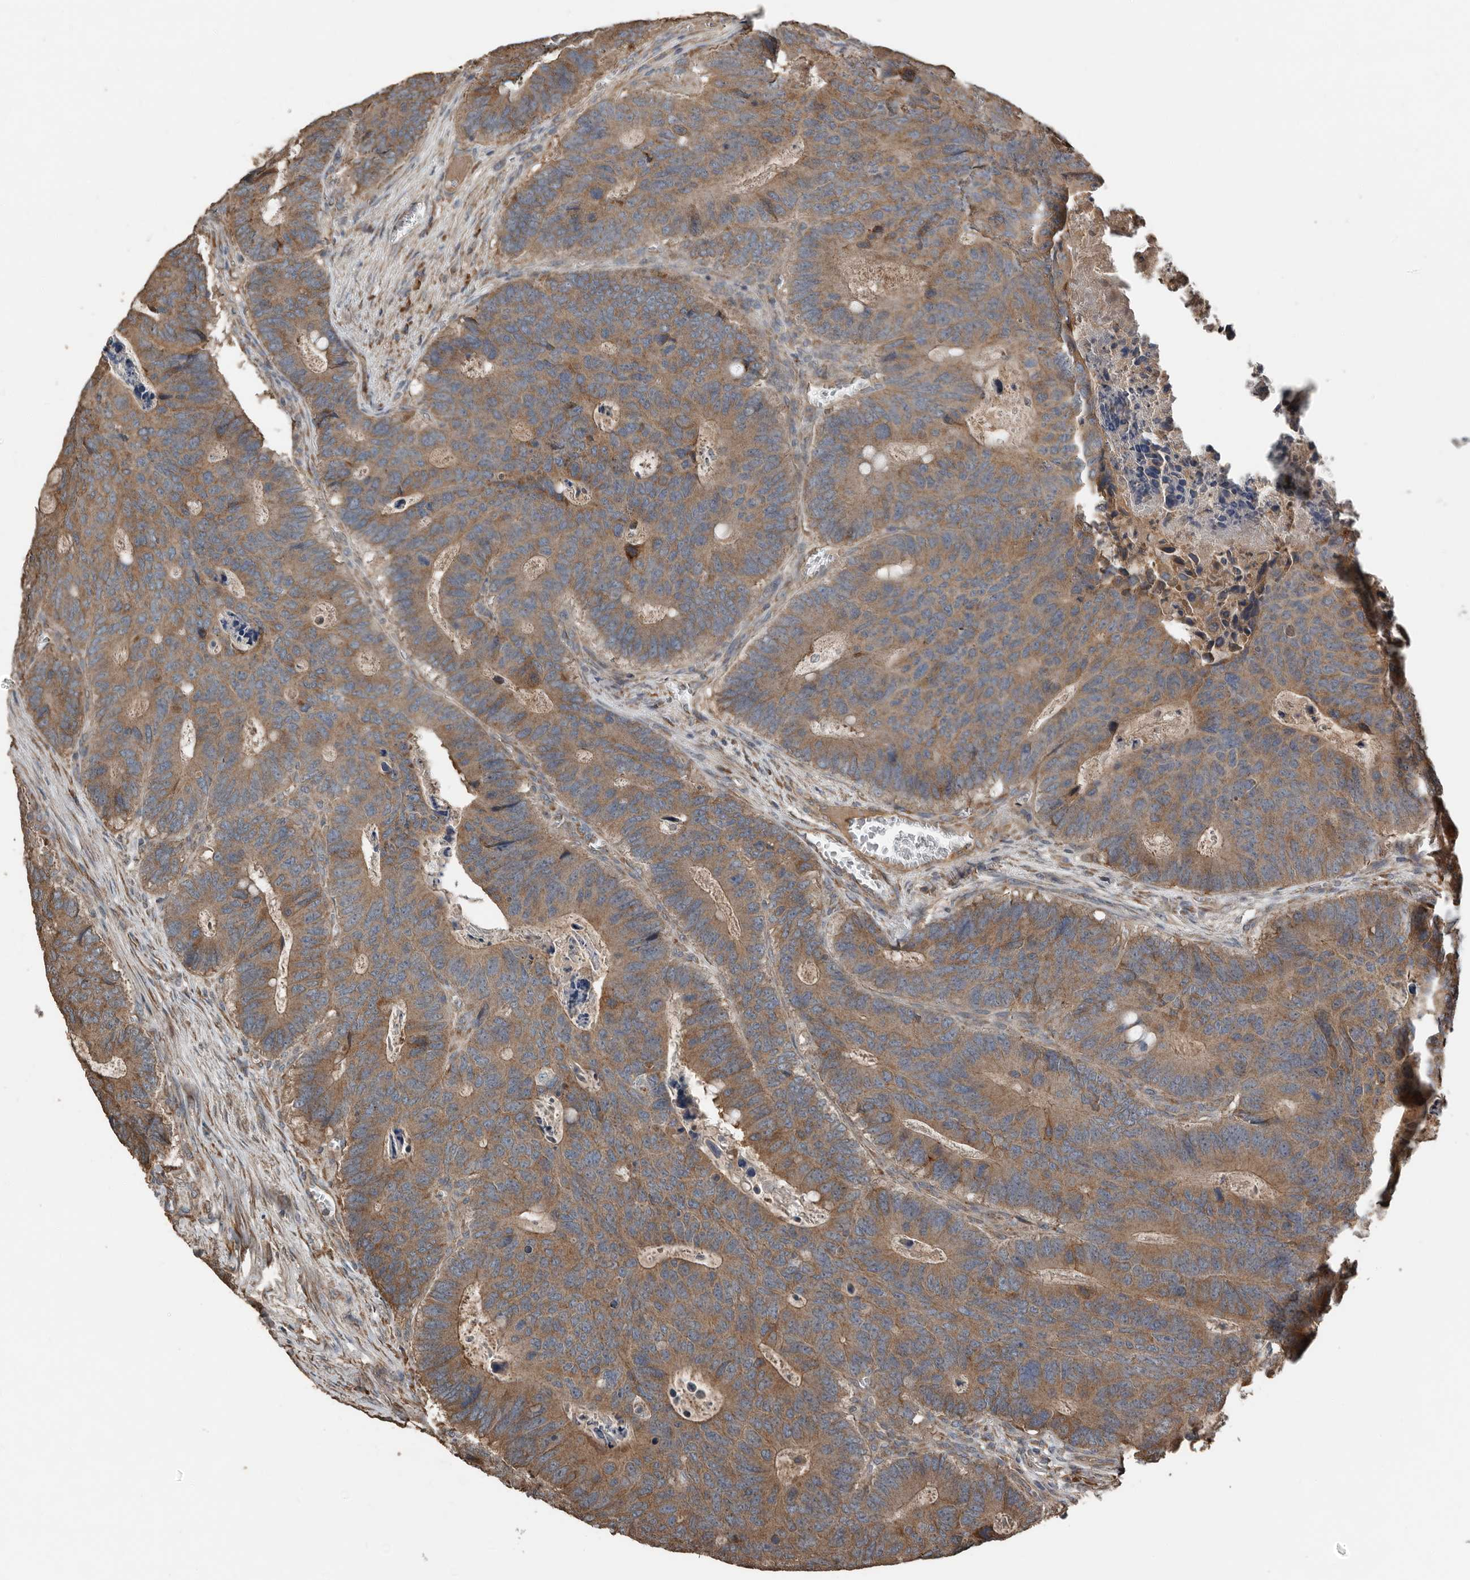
{"staining": {"intensity": "moderate", "quantity": ">75%", "location": "cytoplasmic/membranous"}, "tissue": "colorectal cancer", "cell_type": "Tumor cells", "image_type": "cancer", "snomed": [{"axis": "morphology", "description": "Adenocarcinoma, NOS"}, {"axis": "topography", "description": "Colon"}], "caption": "Colorectal cancer tissue shows moderate cytoplasmic/membranous positivity in approximately >75% of tumor cells The protein is stained brown, and the nuclei are stained in blue (DAB IHC with brightfield microscopy, high magnification).", "gene": "RNF207", "patient": {"sex": "male", "age": 87}}